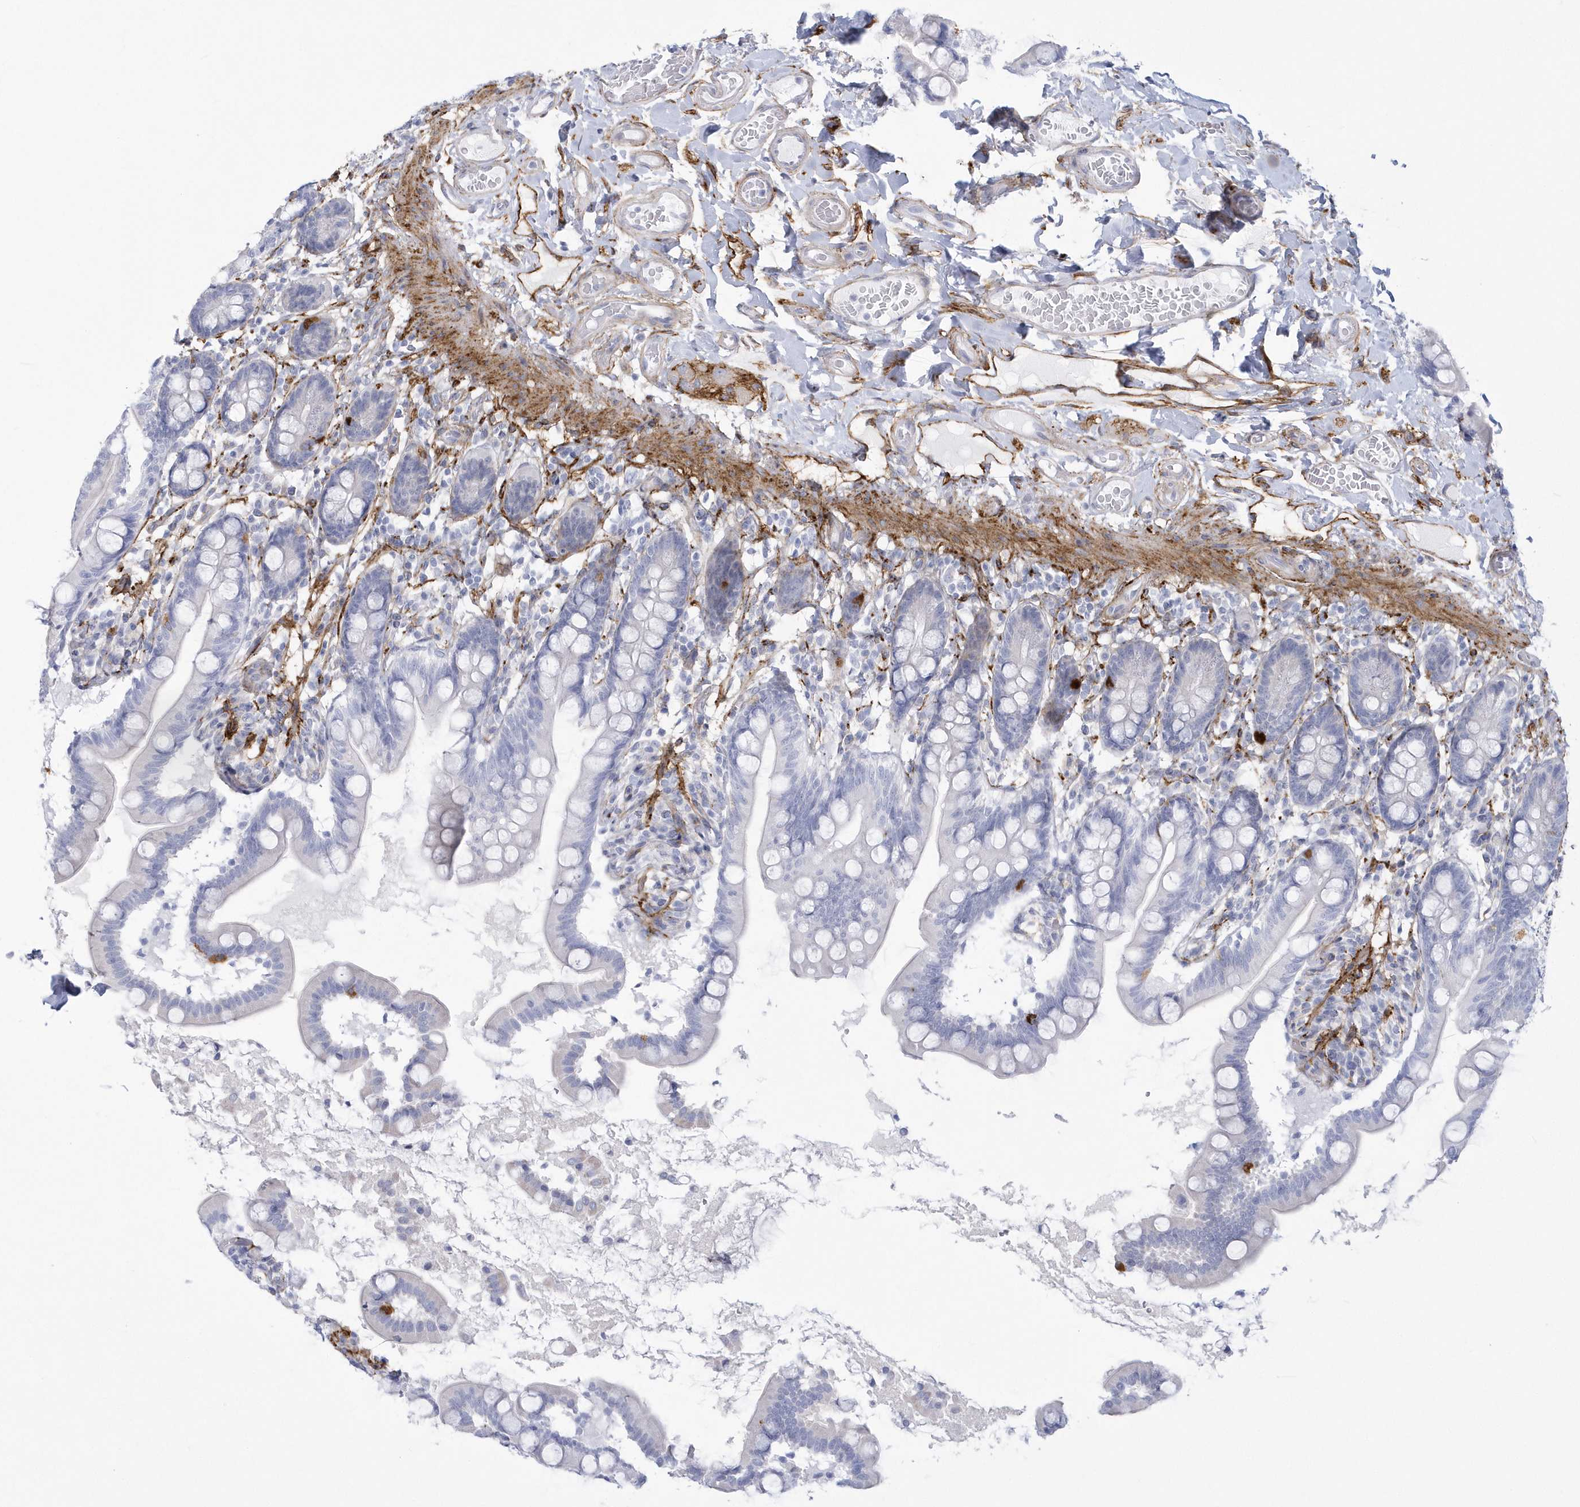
{"staining": {"intensity": "strong", "quantity": "<25%", "location": "cytoplasmic/membranous"}, "tissue": "small intestine", "cell_type": "Glandular cells", "image_type": "normal", "snomed": [{"axis": "morphology", "description": "Normal tissue, NOS"}, {"axis": "topography", "description": "Small intestine"}], "caption": "Immunohistochemical staining of unremarkable human small intestine shows <25% levels of strong cytoplasmic/membranous protein staining in about <25% of glandular cells.", "gene": "WDR27", "patient": {"sex": "female", "age": 64}}